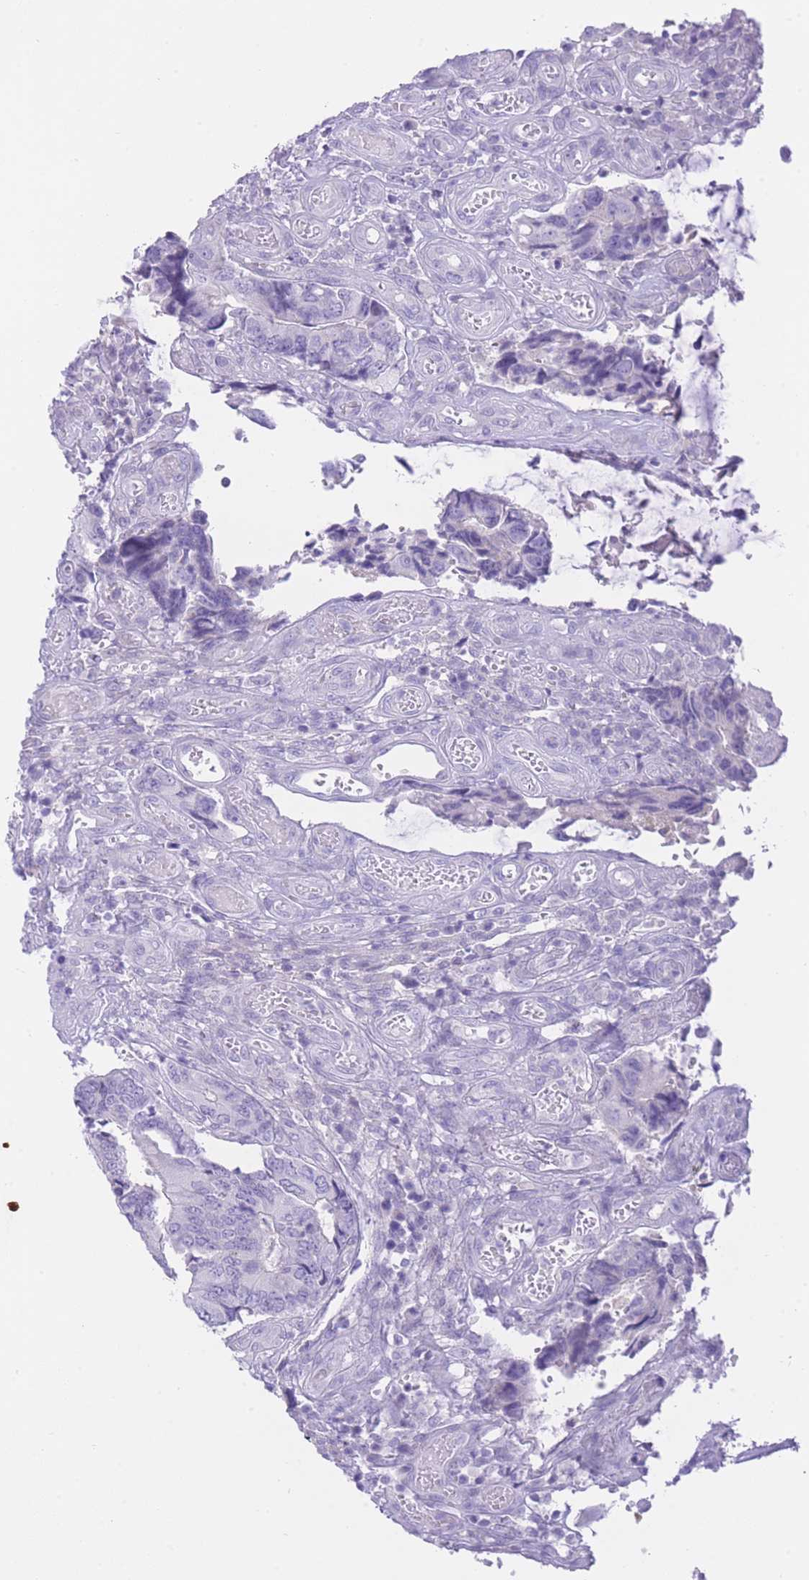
{"staining": {"intensity": "negative", "quantity": "none", "location": "none"}, "tissue": "colorectal cancer", "cell_type": "Tumor cells", "image_type": "cancer", "snomed": [{"axis": "morphology", "description": "Adenocarcinoma, NOS"}, {"axis": "topography", "description": "Colon"}], "caption": "High magnification brightfield microscopy of colorectal adenocarcinoma stained with DAB (brown) and counterstained with hematoxylin (blue): tumor cells show no significant staining.", "gene": "ZNF212", "patient": {"sex": "male", "age": 87}}